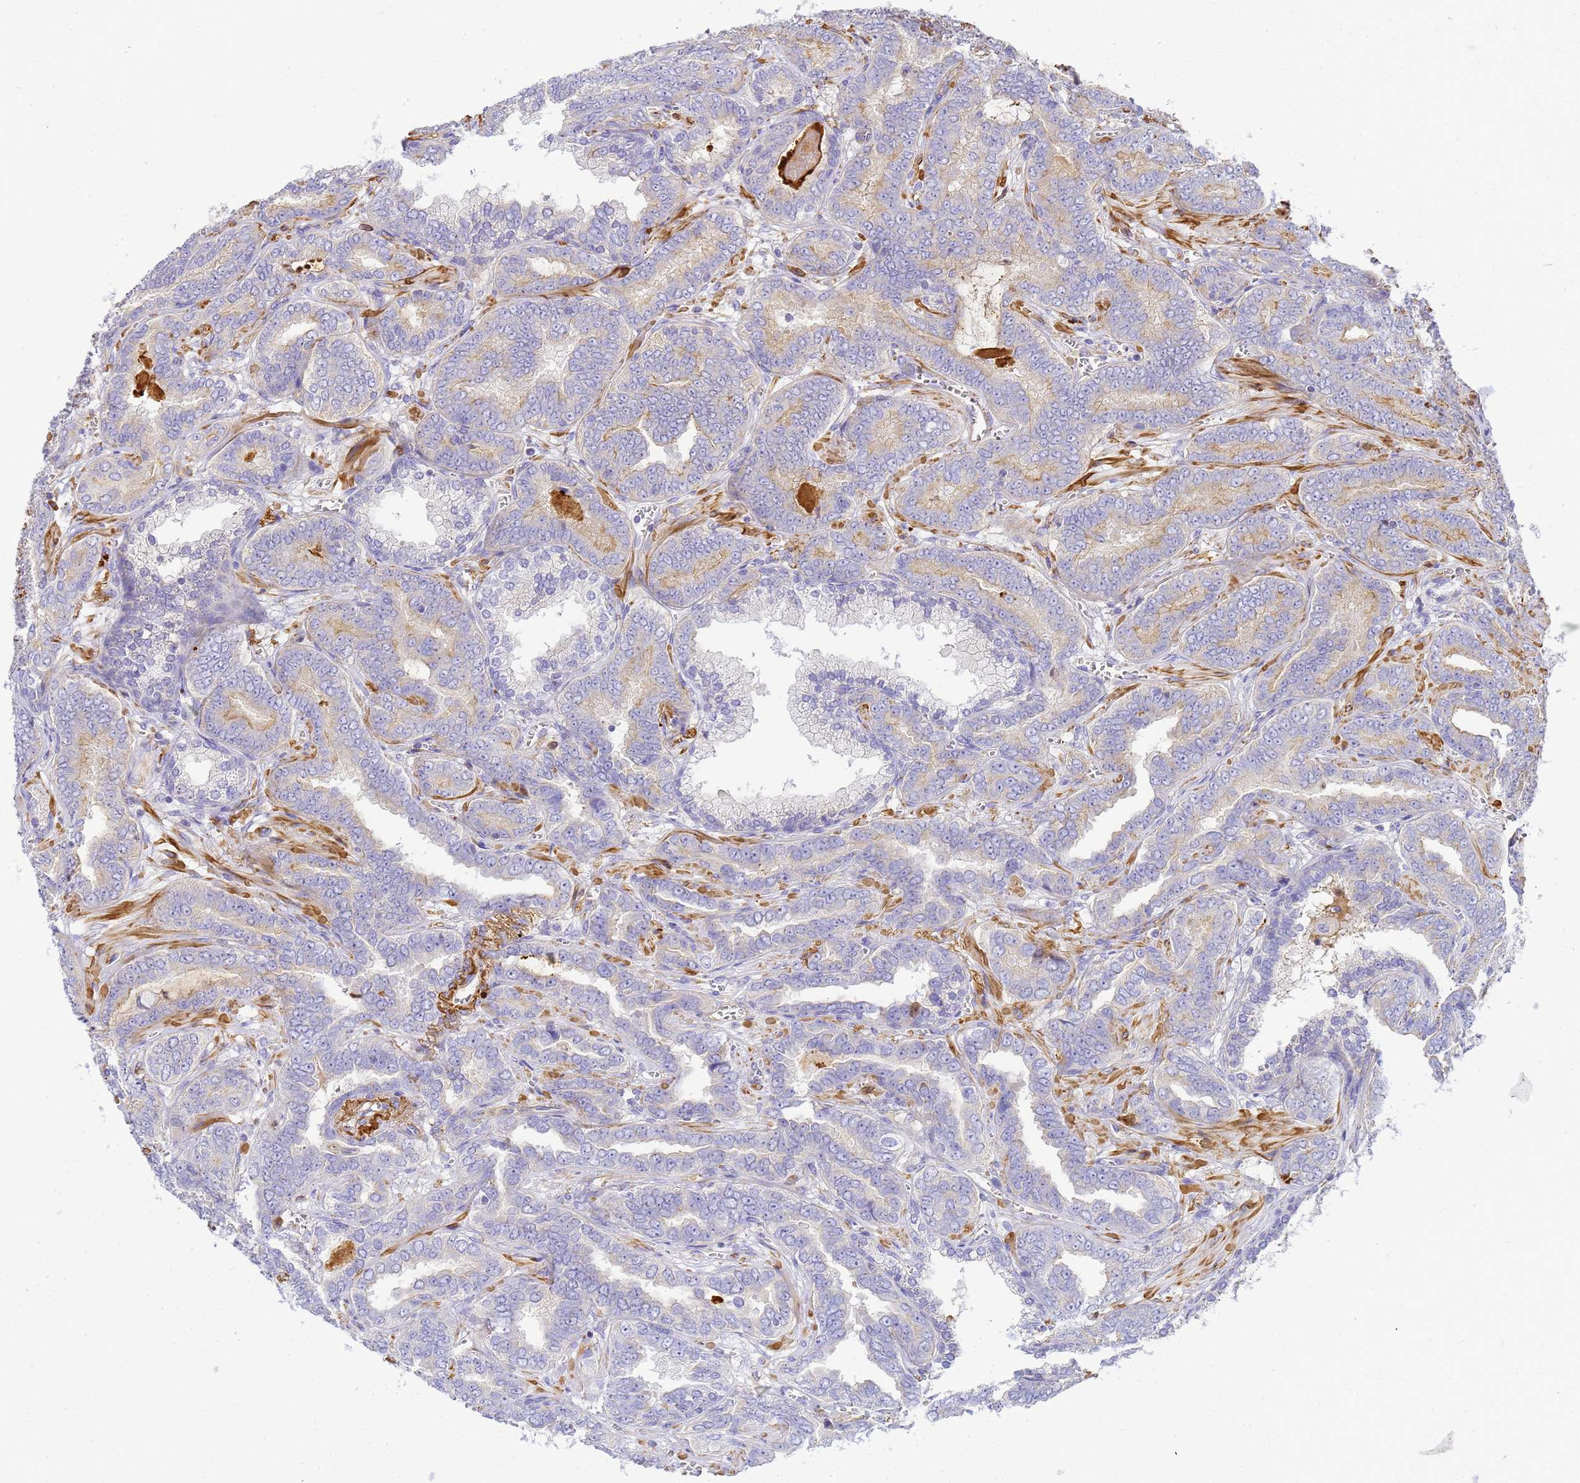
{"staining": {"intensity": "weak", "quantity": "<25%", "location": "cytoplasmic/membranous"}, "tissue": "prostate cancer", "cell_type": "Tumor cells", "image_type": "cancer", "snomed": [{"axis": "morphology", "description": "Adenocarcinoma, High grade"}, {"axis": "topography", "description": "Prostate"}], "caption": "IHC image of human prostate cancer stained for a protein (brown), which exhibits no staining in tumor cells. (DAB (3,3'-diaminobenzidine) immunohistochemistry visualized using brightfield microscopy, high magnification).", "gene": "MYL12A", "patient": {"sex": "male", "age": 67}}